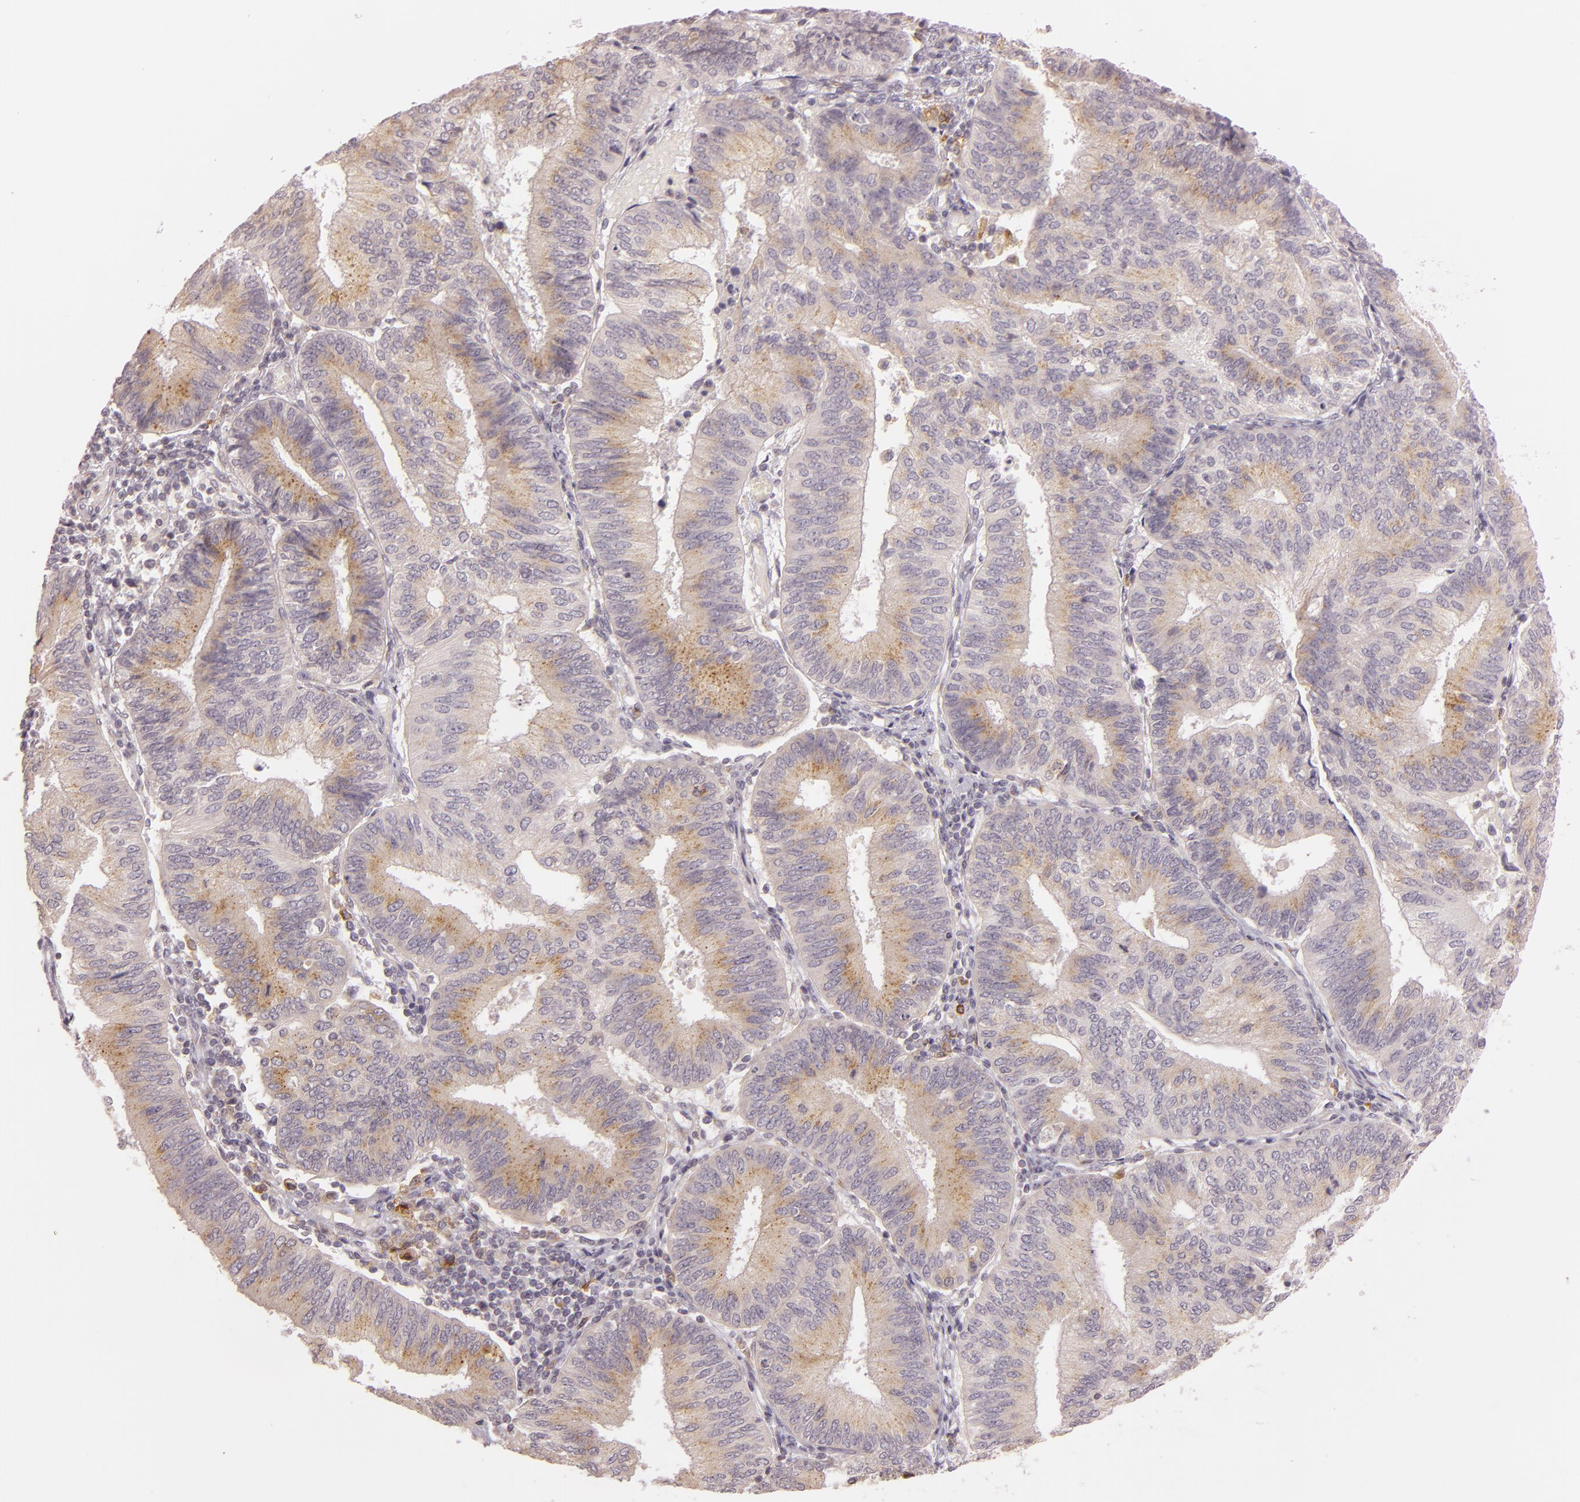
{"staining": {"intensity": "moderate", "quantity": ">75%", "location": "cytoplasmic/membranous"}, "tissue": "endometrial cancer", "cell_type": "Tumor cells", "image_type": "cancer", "snomed": [{"axis": "morphology", "description": "Adenocarcinoma, NOS"}, {"axis": "topography", "description": "Endometrium"}], "caption": "Protein staining of adenocarcinoma (endometrial) tissue displays moderate cytoplasmic/membranous positivity in about >75% of tumor cells.", "gene": "LGMN", "patient": {"sex": "female", "age": 55}}